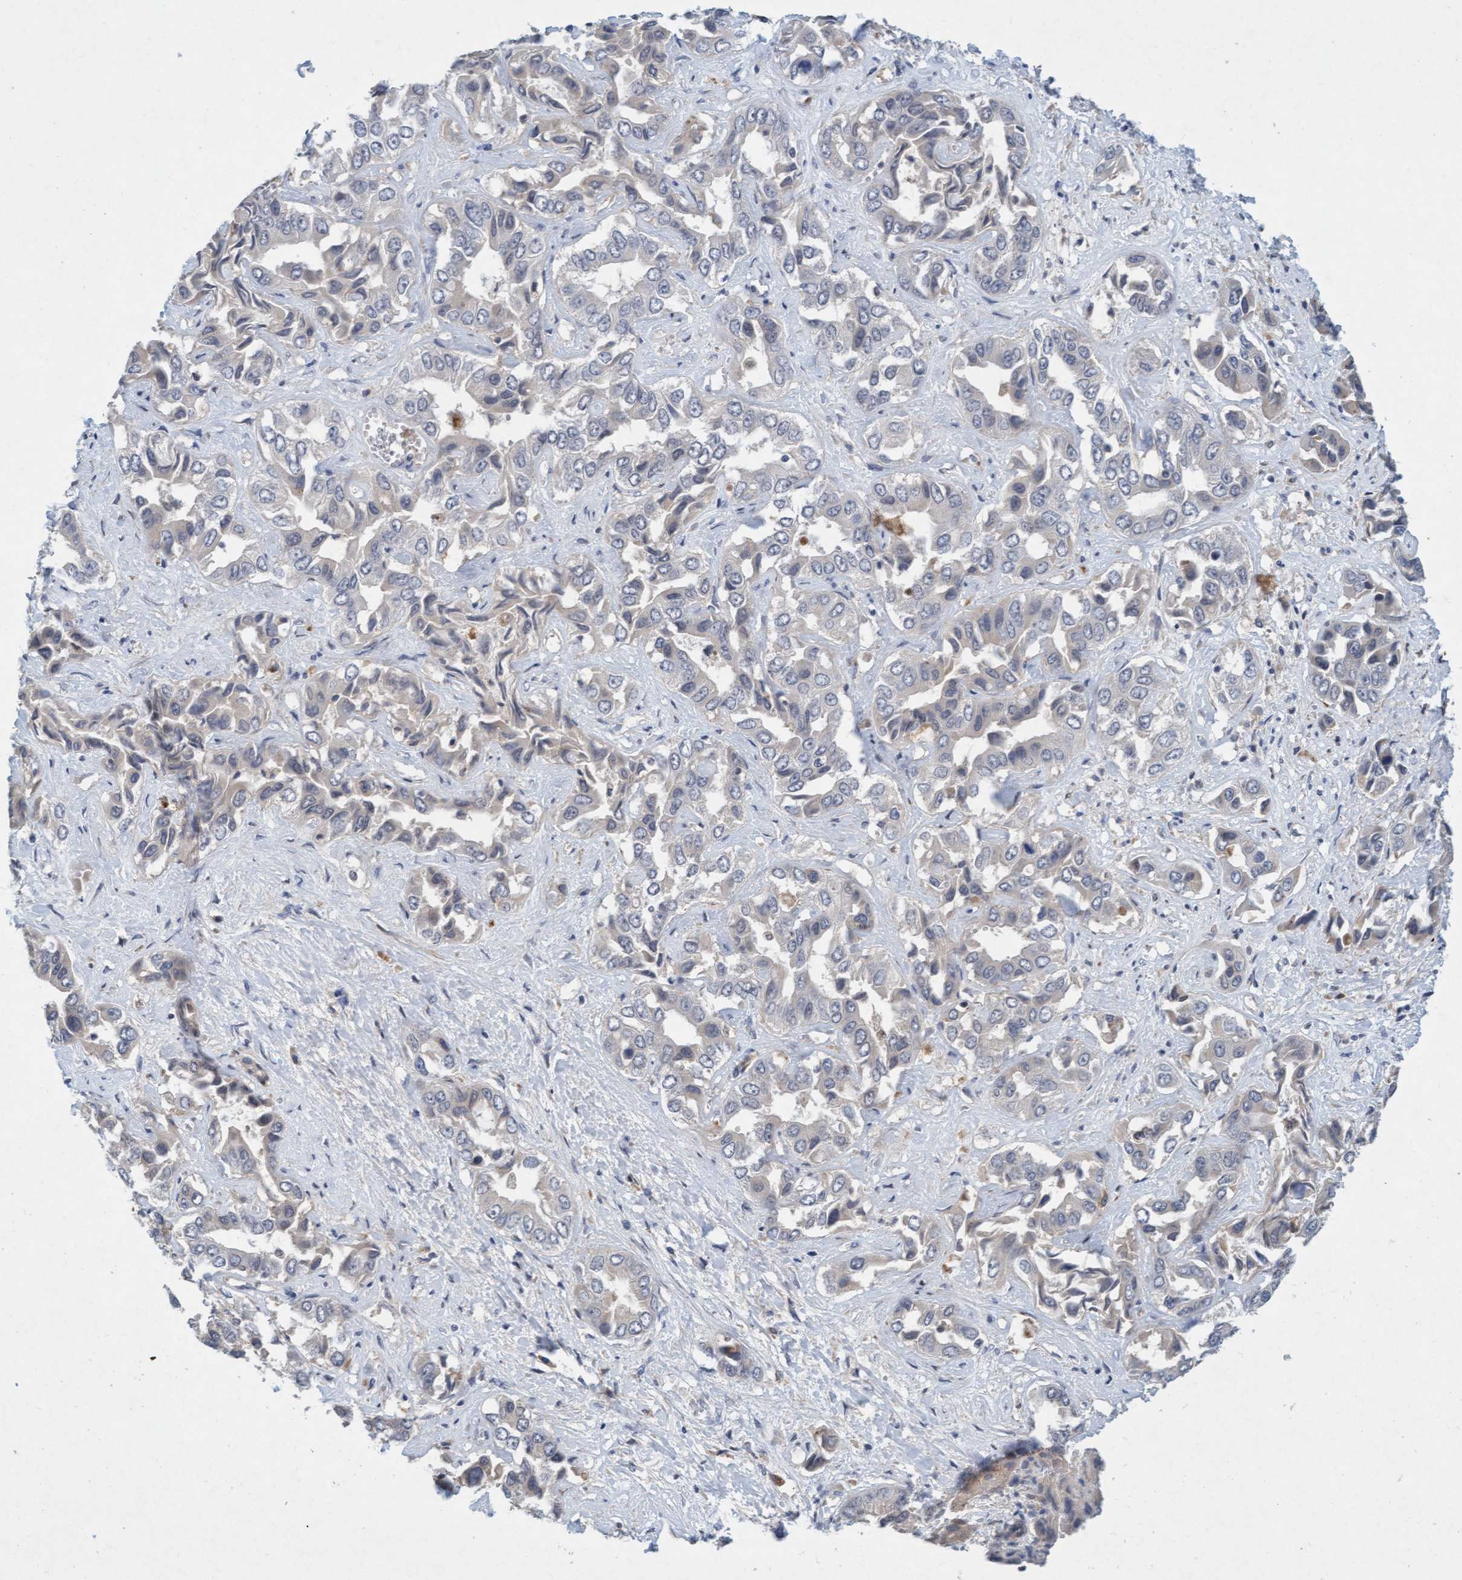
{"staining": {"intensity": "negative", "quantity": "none", "location": "none"}, "tissue": "liver cancer", "cell_type": "Tumor cells", "image_type": "cancer", "snomed": [{"axis": "morphology", "description": "Cholangiocarcinoma"}, {"axis": "topography", "description": "Liver"}], "caption": "Human cholangiocarcinoma (liver) stained for a protein using IHC exhibits no staining in tumor cells.", "gene": "TMEM70", "patient": {"sex": "female", "age": 52}}